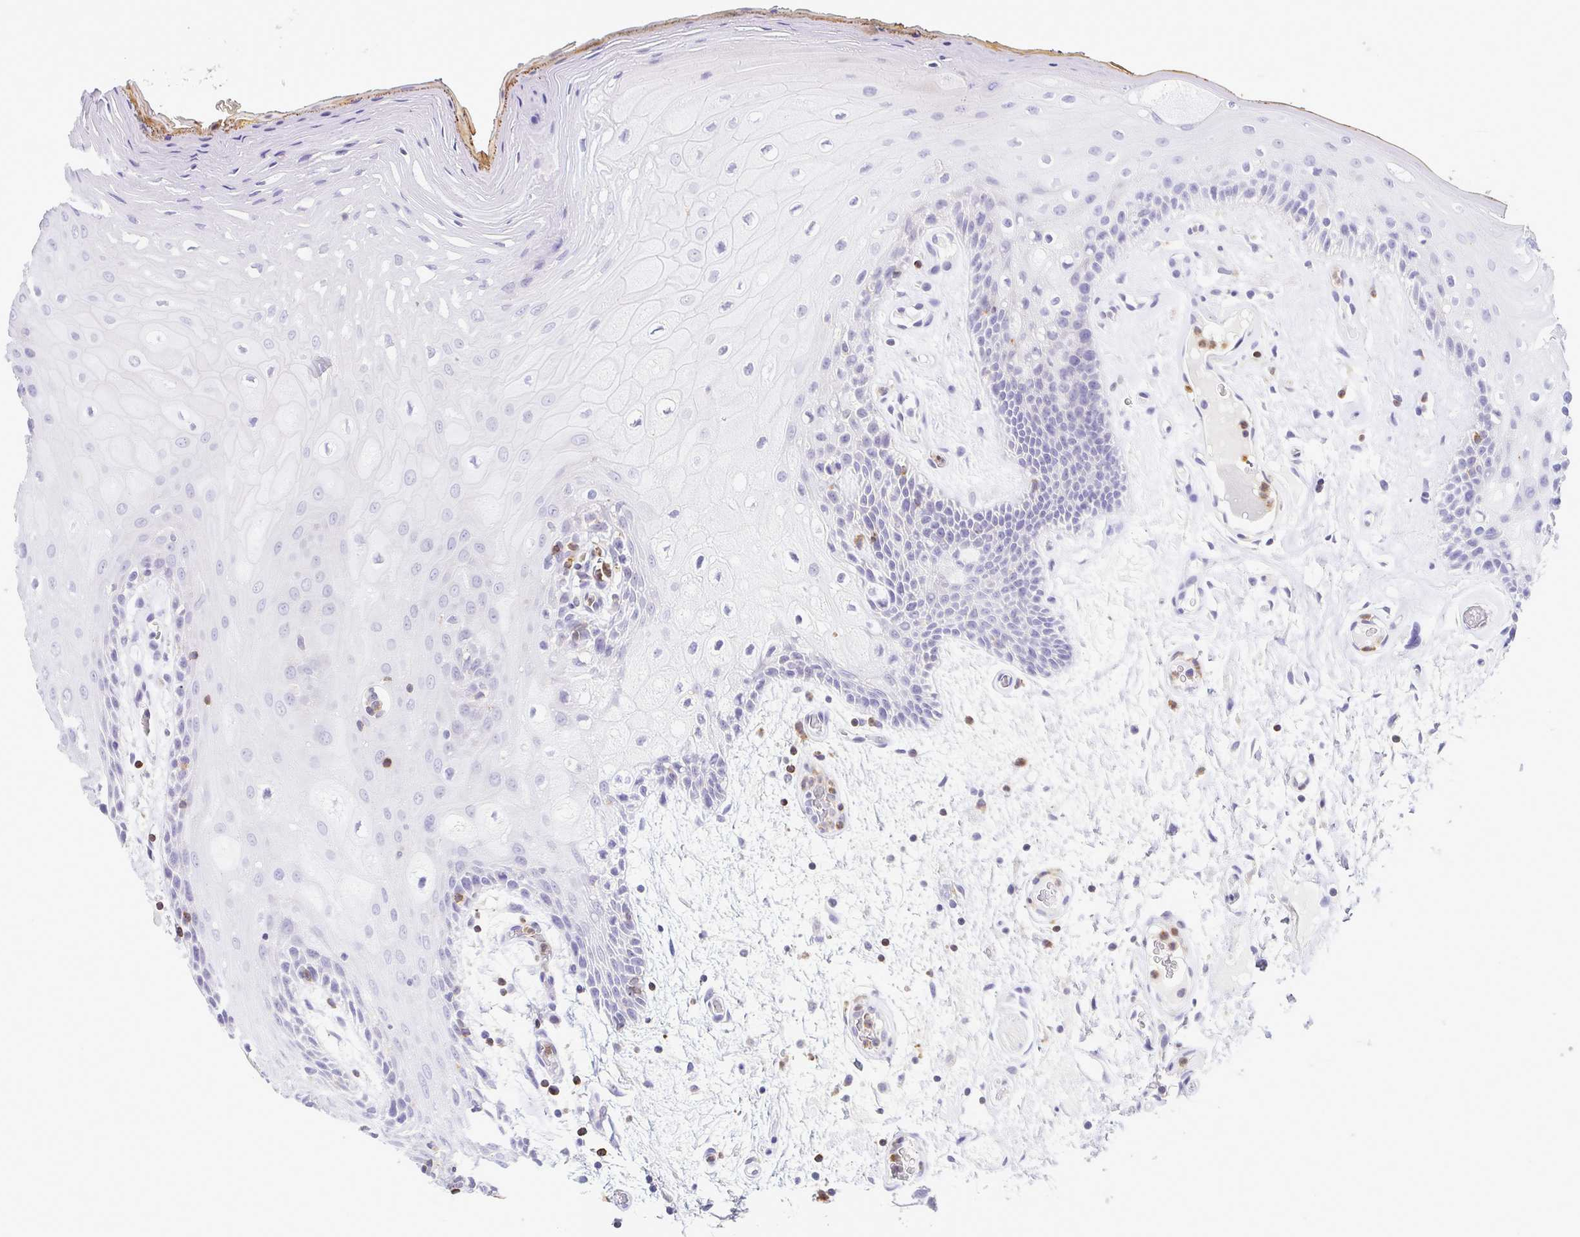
{"staining": {"intensity": "negative", "quantity": "none", "location": "none"}, "tissue": "oral mucosa", "cell_type": "Squamous epithelial cells", "image_type": "normal", "snomed": [{"axis": "morphology", "description": "Normal tissue, NOS"}, {"axis": "morphology", "description": "Squamous cell carcinoma, NOS"}, {"axis": "topography", "description": "Oral tissue"}, {"axis": "topography", "description": "Head-Neck"}], "caption": "A histopathology image of human oral mucosa is negative for staining in squamous epithelial cells. Brightfield microscopy of immunohistochemistry (IHC) stained with DAB (brown) and hematoxylin (blue), captured at high magnification.", "gene": "PGLYRP1", "patient": {"sex": "male", "age": 52}}